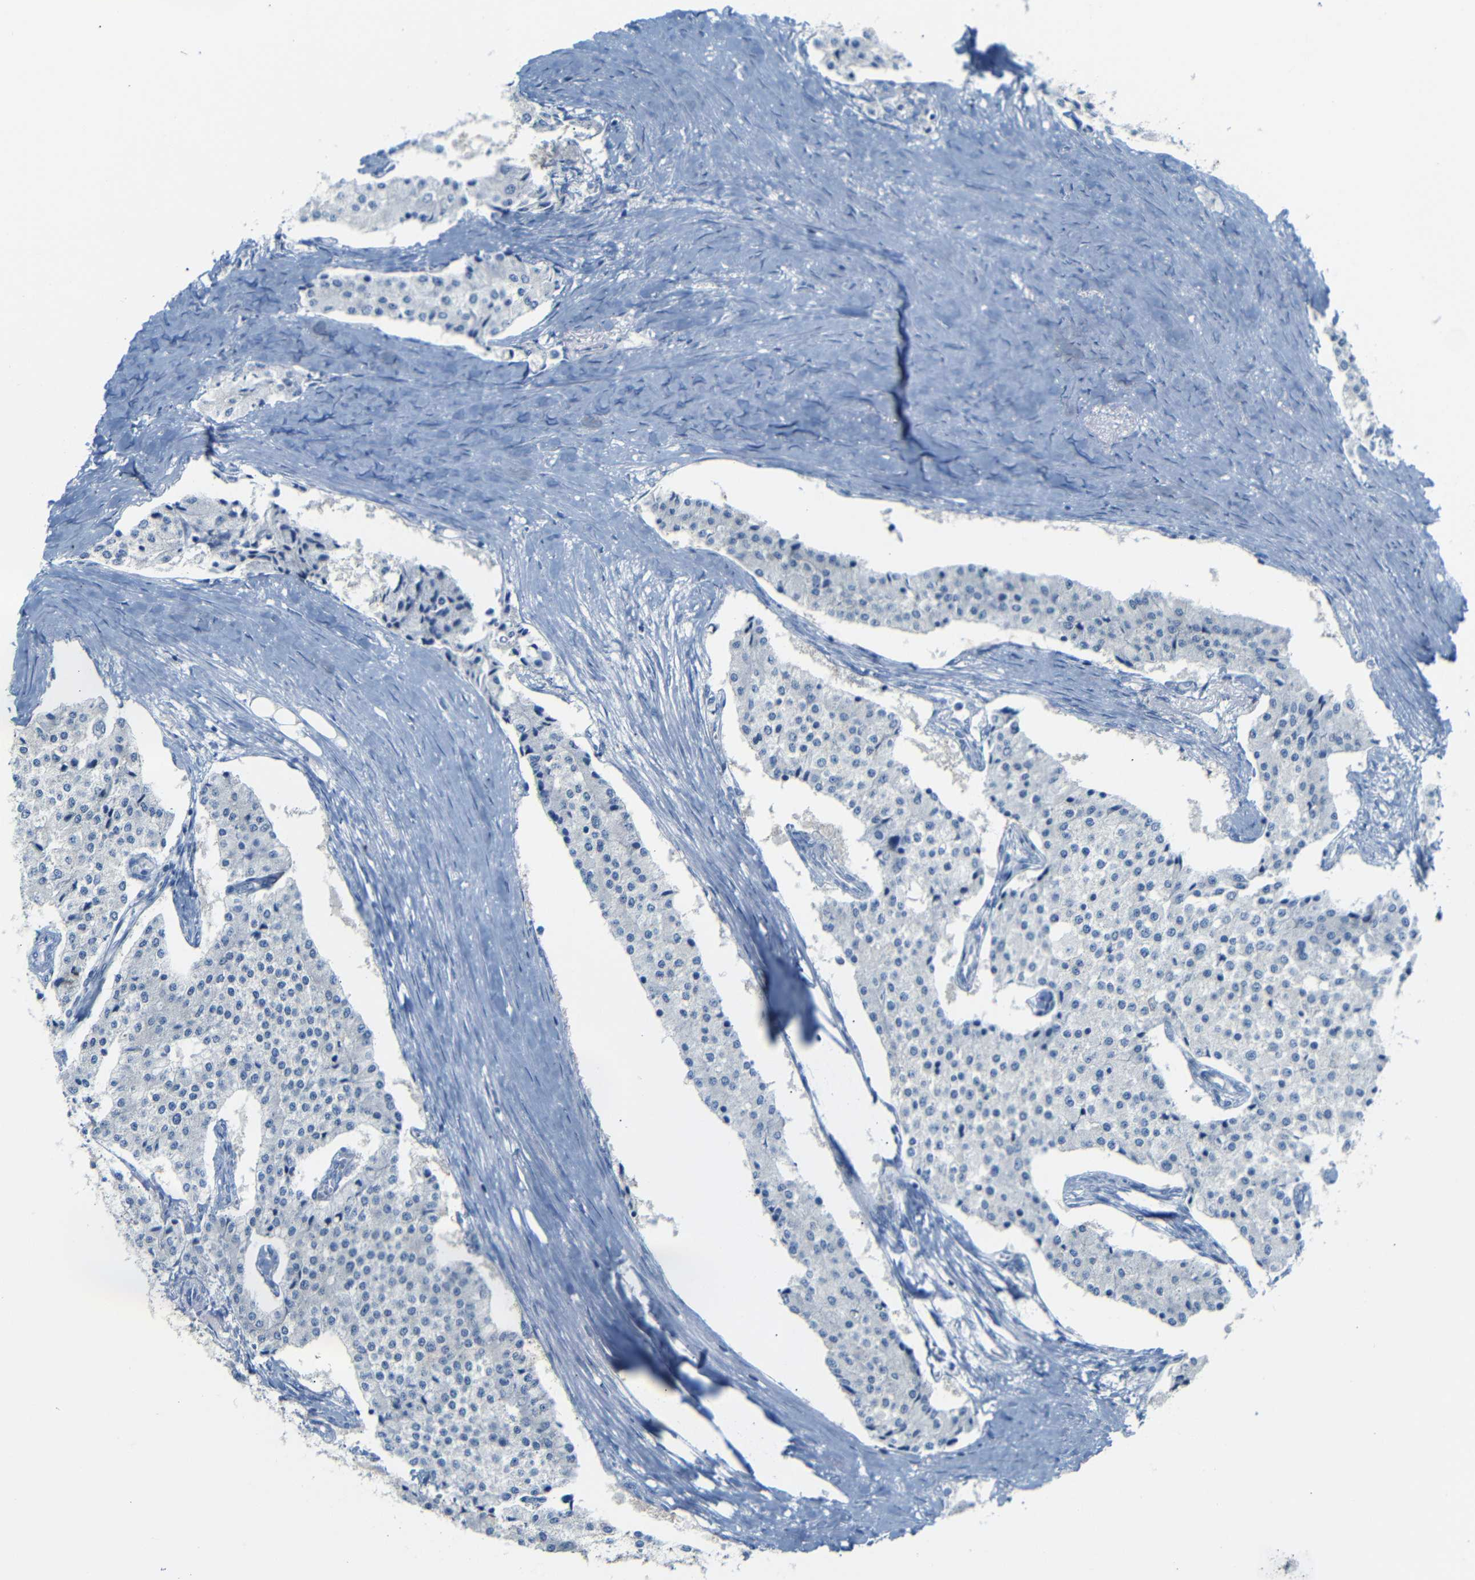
{"staining": {"intensity": "negative", "quantity": "none", "location": "none"}, "tissue": "carcinoid", "cell_type": "Tumor cells", "image_type": "cancer", "snomed": [{"axis": "morphology", "description": "Carcinoid, malignant, NOS"}, {"axis": "topography", "description": "Colon"}], "caption": "This photomicrograph is of carcinoid (malignant) stained with immunohistochemistry to label a protein in brown with the nuclei are counter-stained blue. There is no expression in tumor cells.", "gene": "FCRL1", "patient": {"sex": "female", "age": 52}}